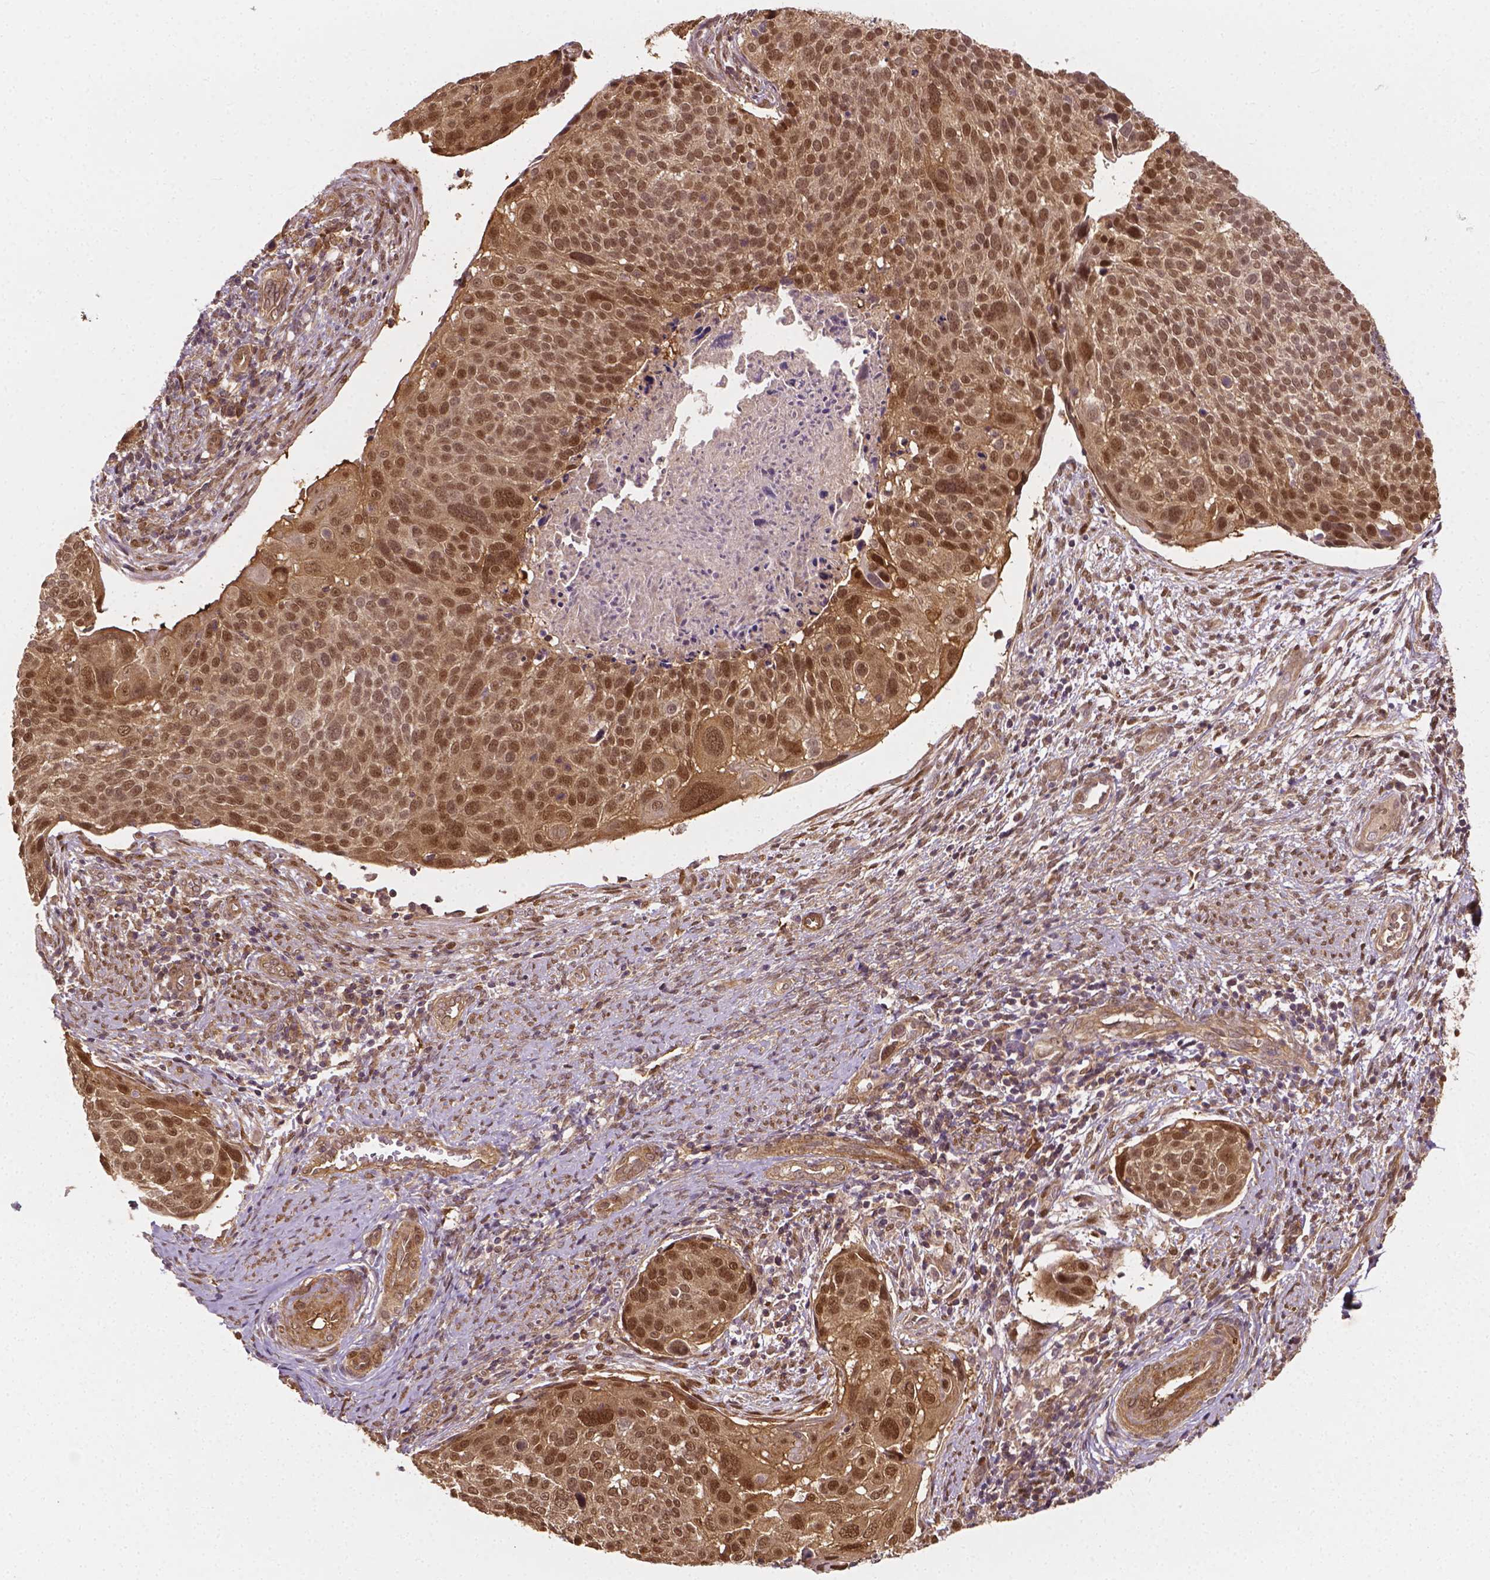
{"staining": {"intensity": "moderate", "quantity": ">75%", "location": "cytoplasmic/membranous,nuclear"}, "tissue": "cervical cancer", "cell_type": "Tumor cells", "image_type": "cancer", "snomed": [{"axis": "morphology", "description": "Squamous cell carcinoma, NOS"}, {"axis": "topography", "description": "Cervix"}], "caption": "There is medium levels of moderate cytoplasmic/membranous and nuclear staining in tumor cells of cervical squamous cell carcinoma, as demonstrated by immunohistochemical staining (brown color).", "gene": "YAP1", "patient": {"sex": "female", "age": 39}}